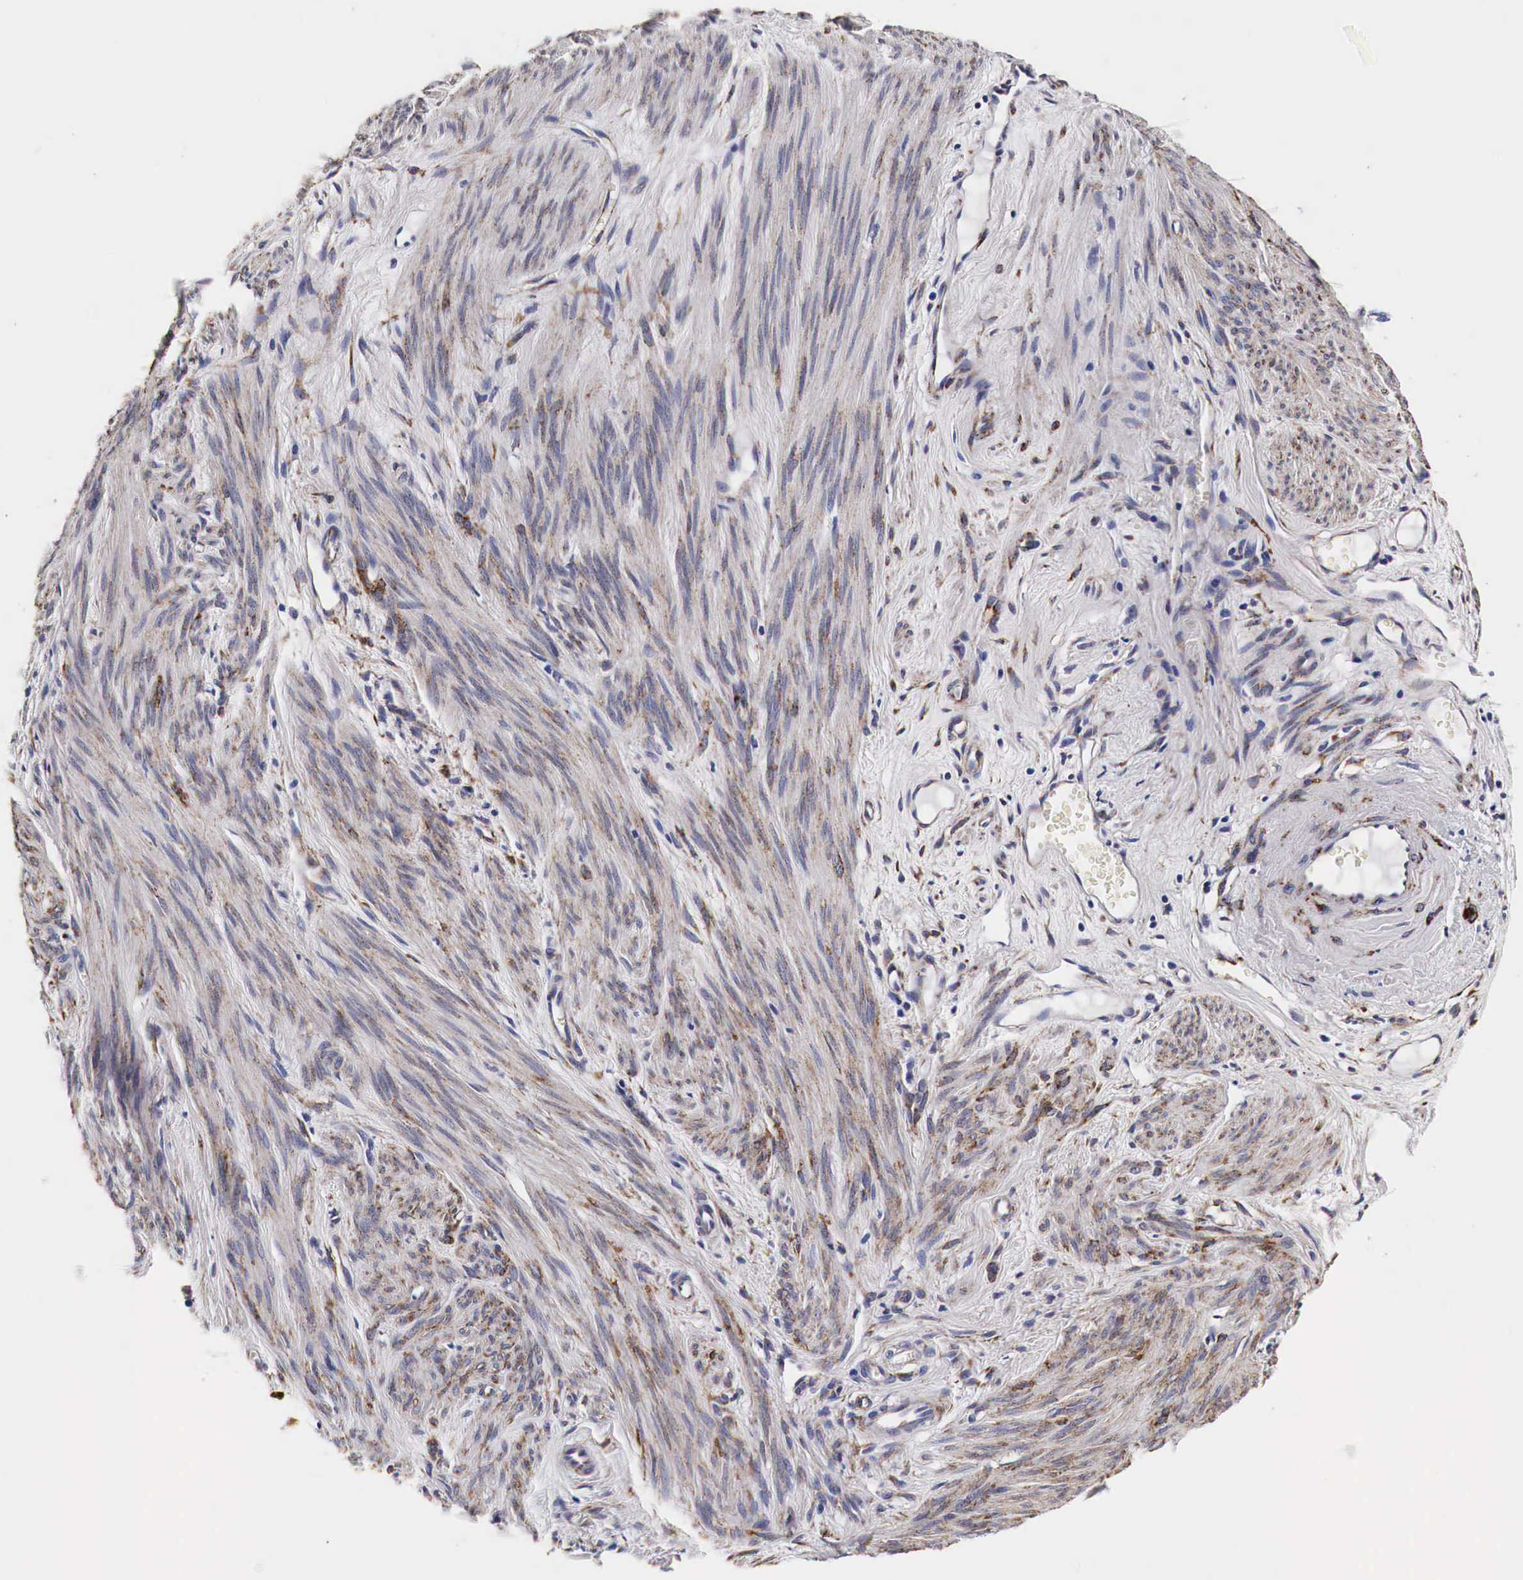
{"staining": {"intensity": "moderate", "quantity": ">75%", "location": "cytoplasmic/membranous"}, "tissue": "endometrial cancer", "cell_type": "Tumor cells", "image_type": "cancer", "snomed": [{"axis": "morphology", "description": "Adenocarcinoma, NOS"}, {"axis": "topography", "description": "Endometrium"}], "caption": "Tumor cells exhibit medium levels of moderate cytoplasmic/membranous staining in about >75% of cells in endometrial cancer. Immunohistochemistry (ihc) stains the protein of interest in brown and the nuclei are stained blue.", "gene": "CKAP4", "patient": {"sex": "female", "age": 76}}